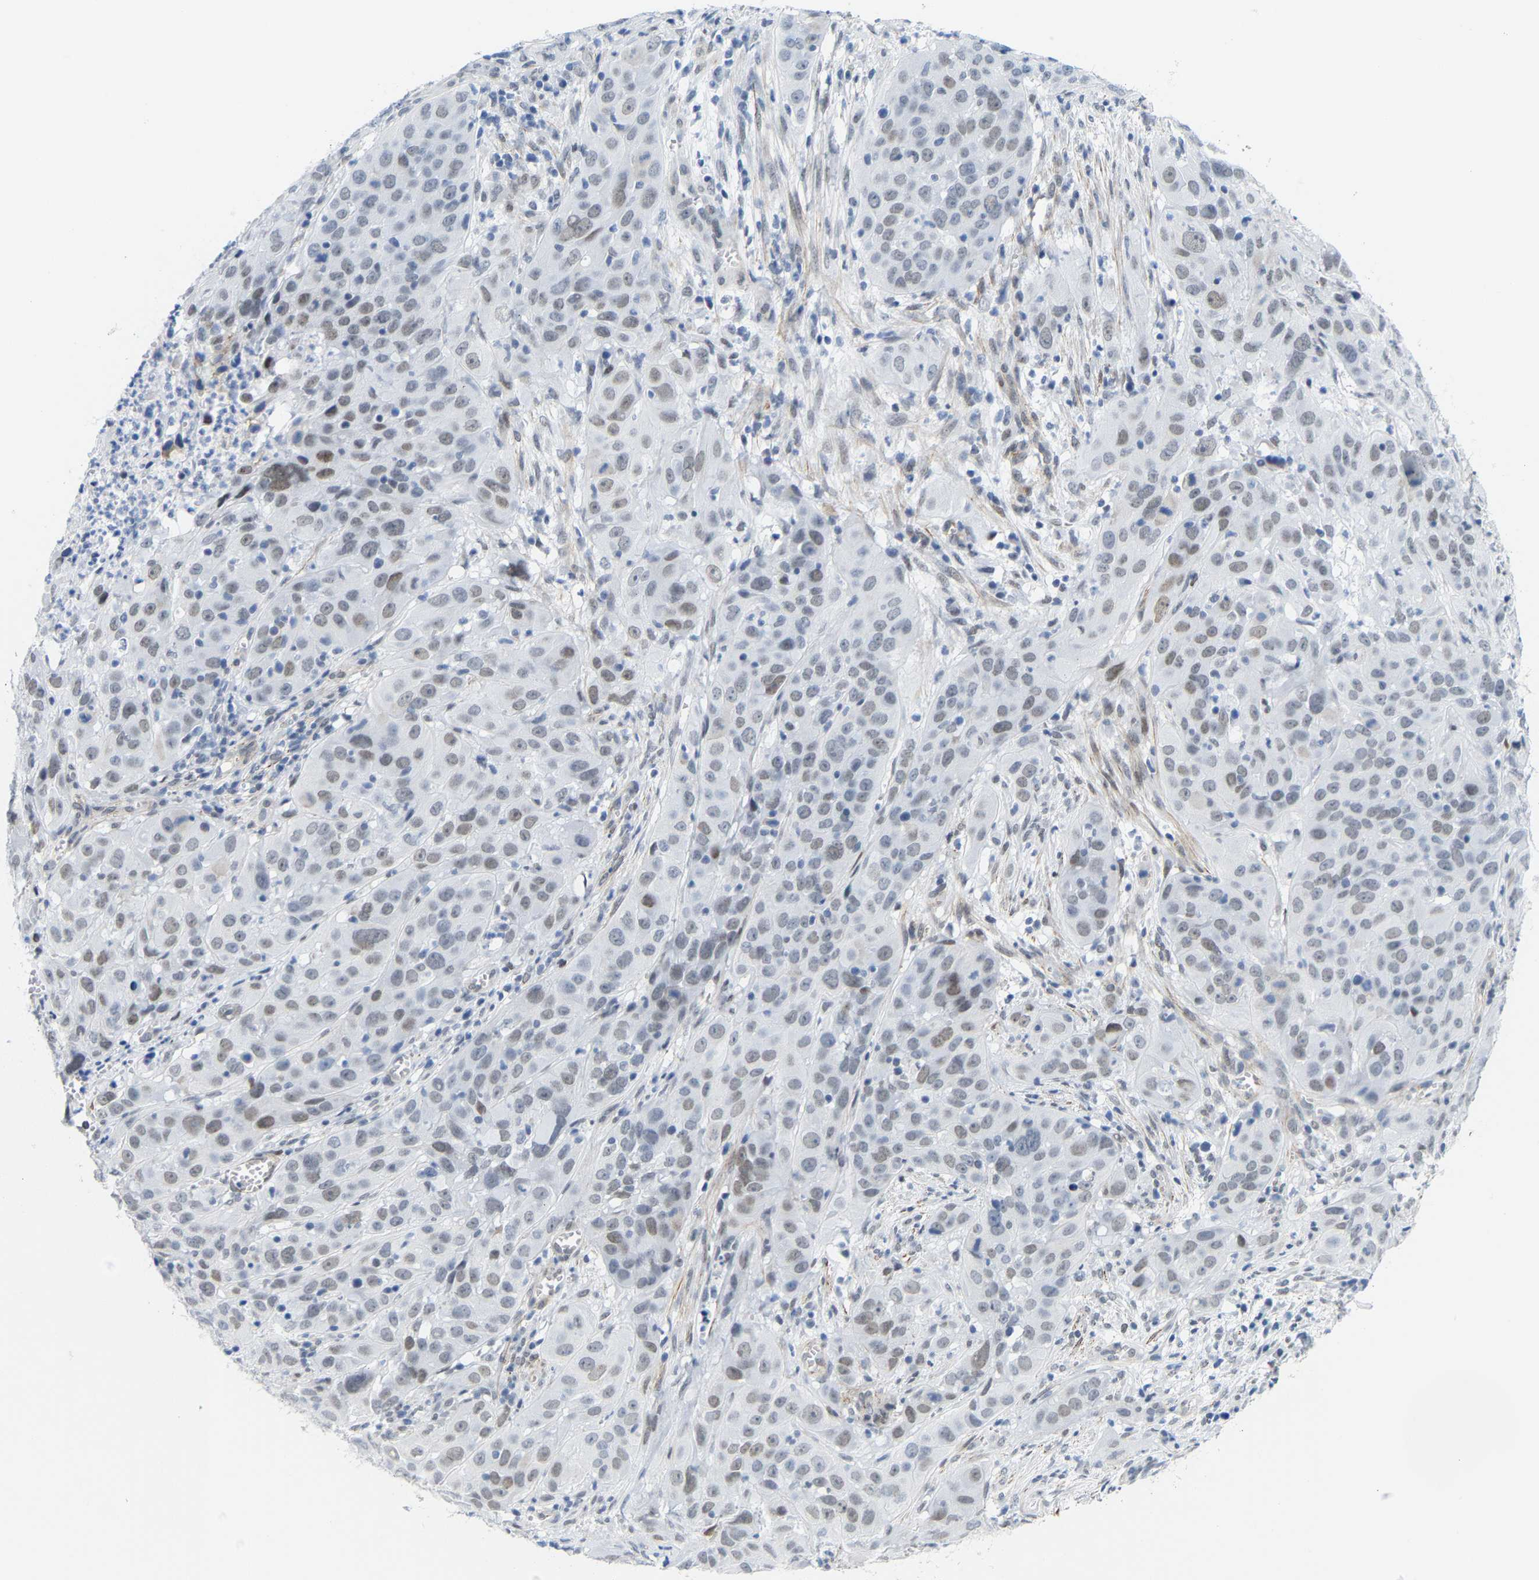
{"staining": {"intensity": "weak", "quantity": "25%-75%", "location": "nuclear"}, "tissue": "cervical cancer", "cell_type": "Tumor cells", "image_type": "cancer", "snomed": [{"axis": "morphology", "description": "Squamous cell carcinoma, NOS"}, {"axis": "topography", "description": "Cervix"}], "caption": "The histopathology image shows immunohistochemical staining of cervical cancer. There is weak nuclear expression is seen in about 25%-75% of tumor cells.", "gene": "FAM180A", "patient": {"sex": "female", "age": 32}}